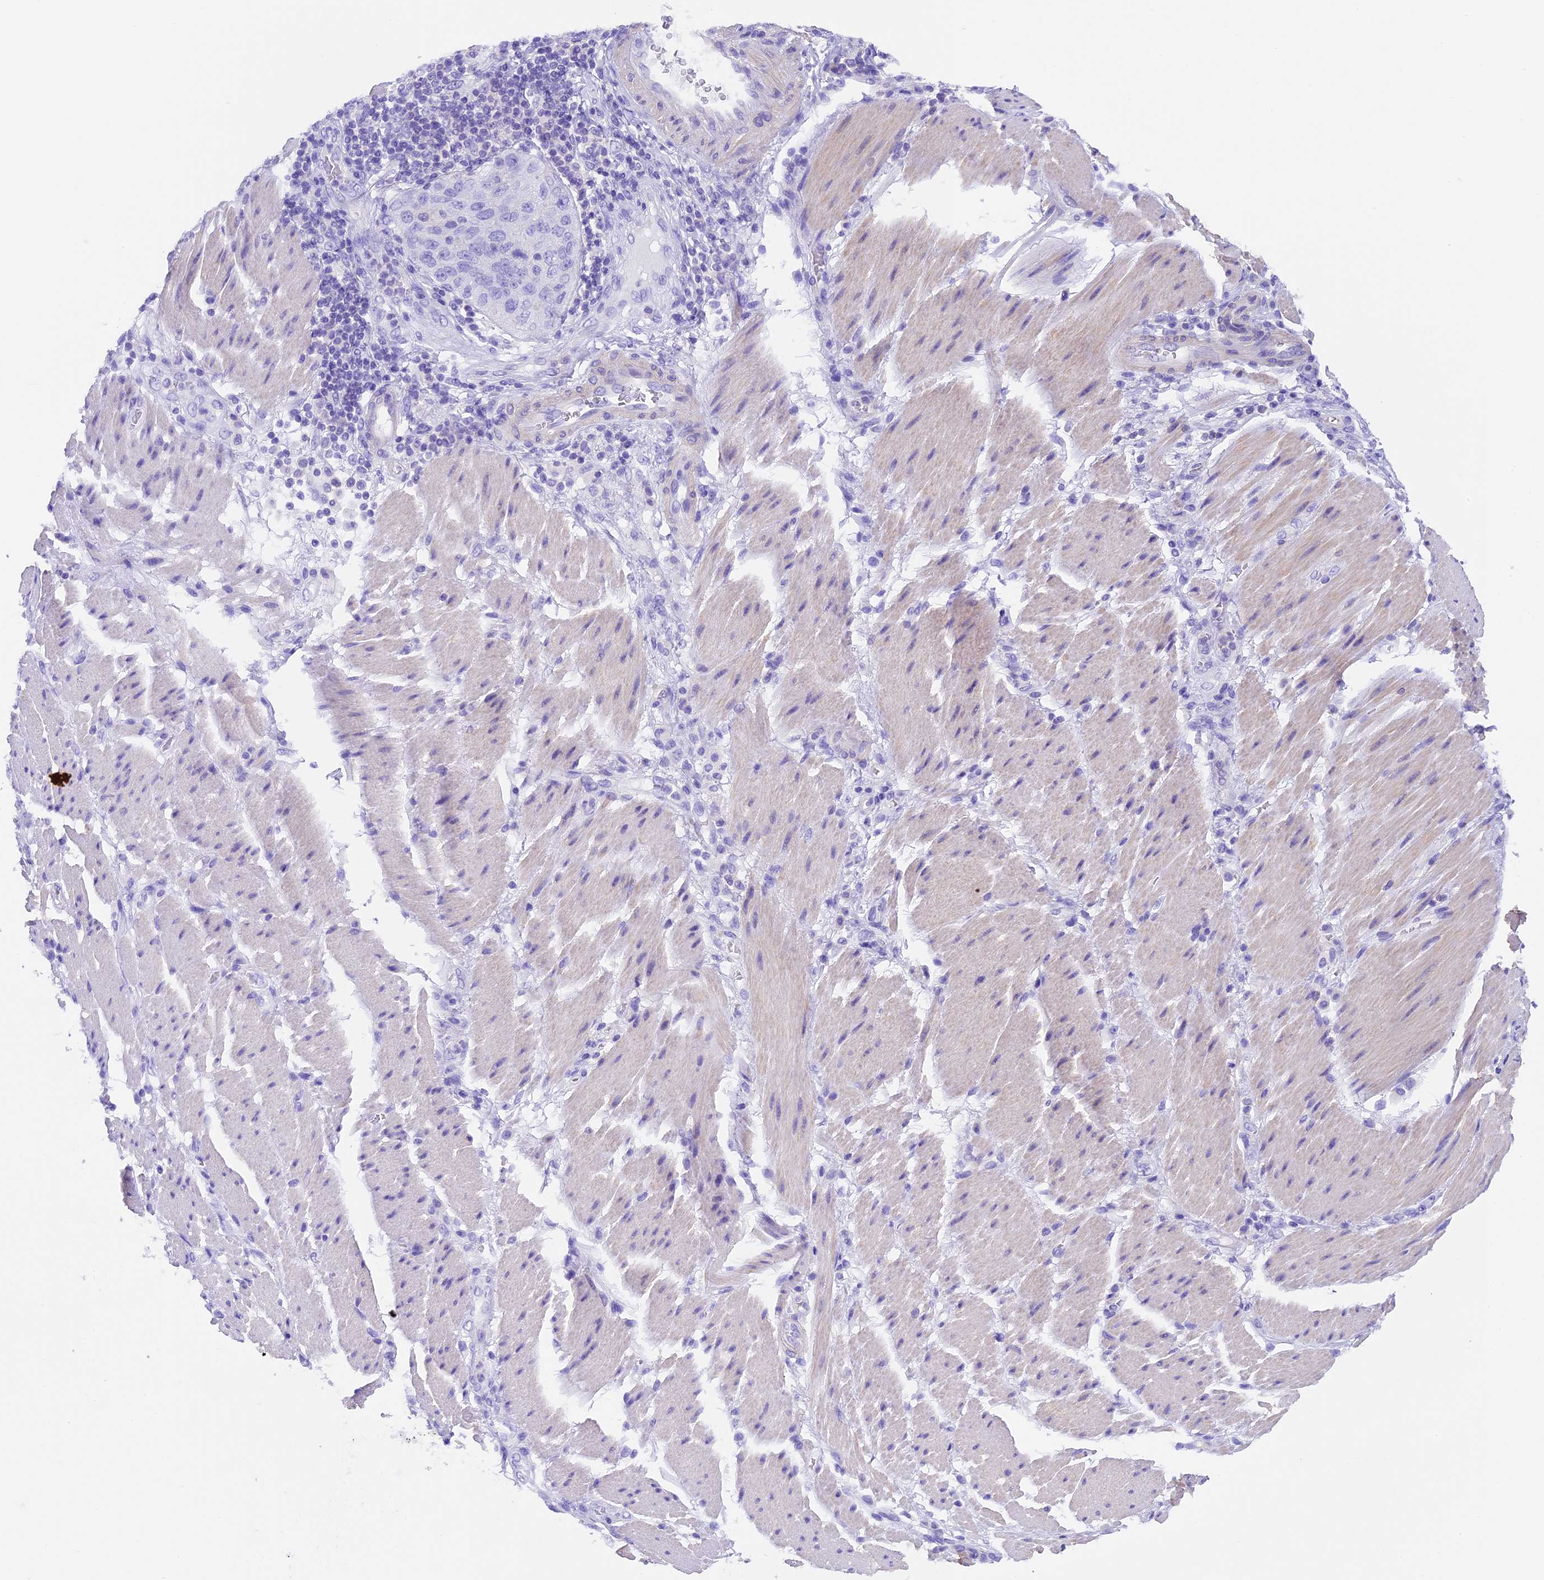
{"staining": {"intensity": "negative", "quantity": "none", "location": "none"}, "tissue": "stomach cancer", "cell_type": "Tumor cells", "image_type": "cancer", "snomed": [{"axis": "morphology", "description": "Adenocarcinoma, NOS"}, {"axis": "topography", "description": "Stomach"}], "caption": "Immunohistochemistry of human adenocarcinoma (stomach) reveals no expression in tumor cells.", "gene": "TBC1D1", "patient": {"sex": "male", "age": 48}}